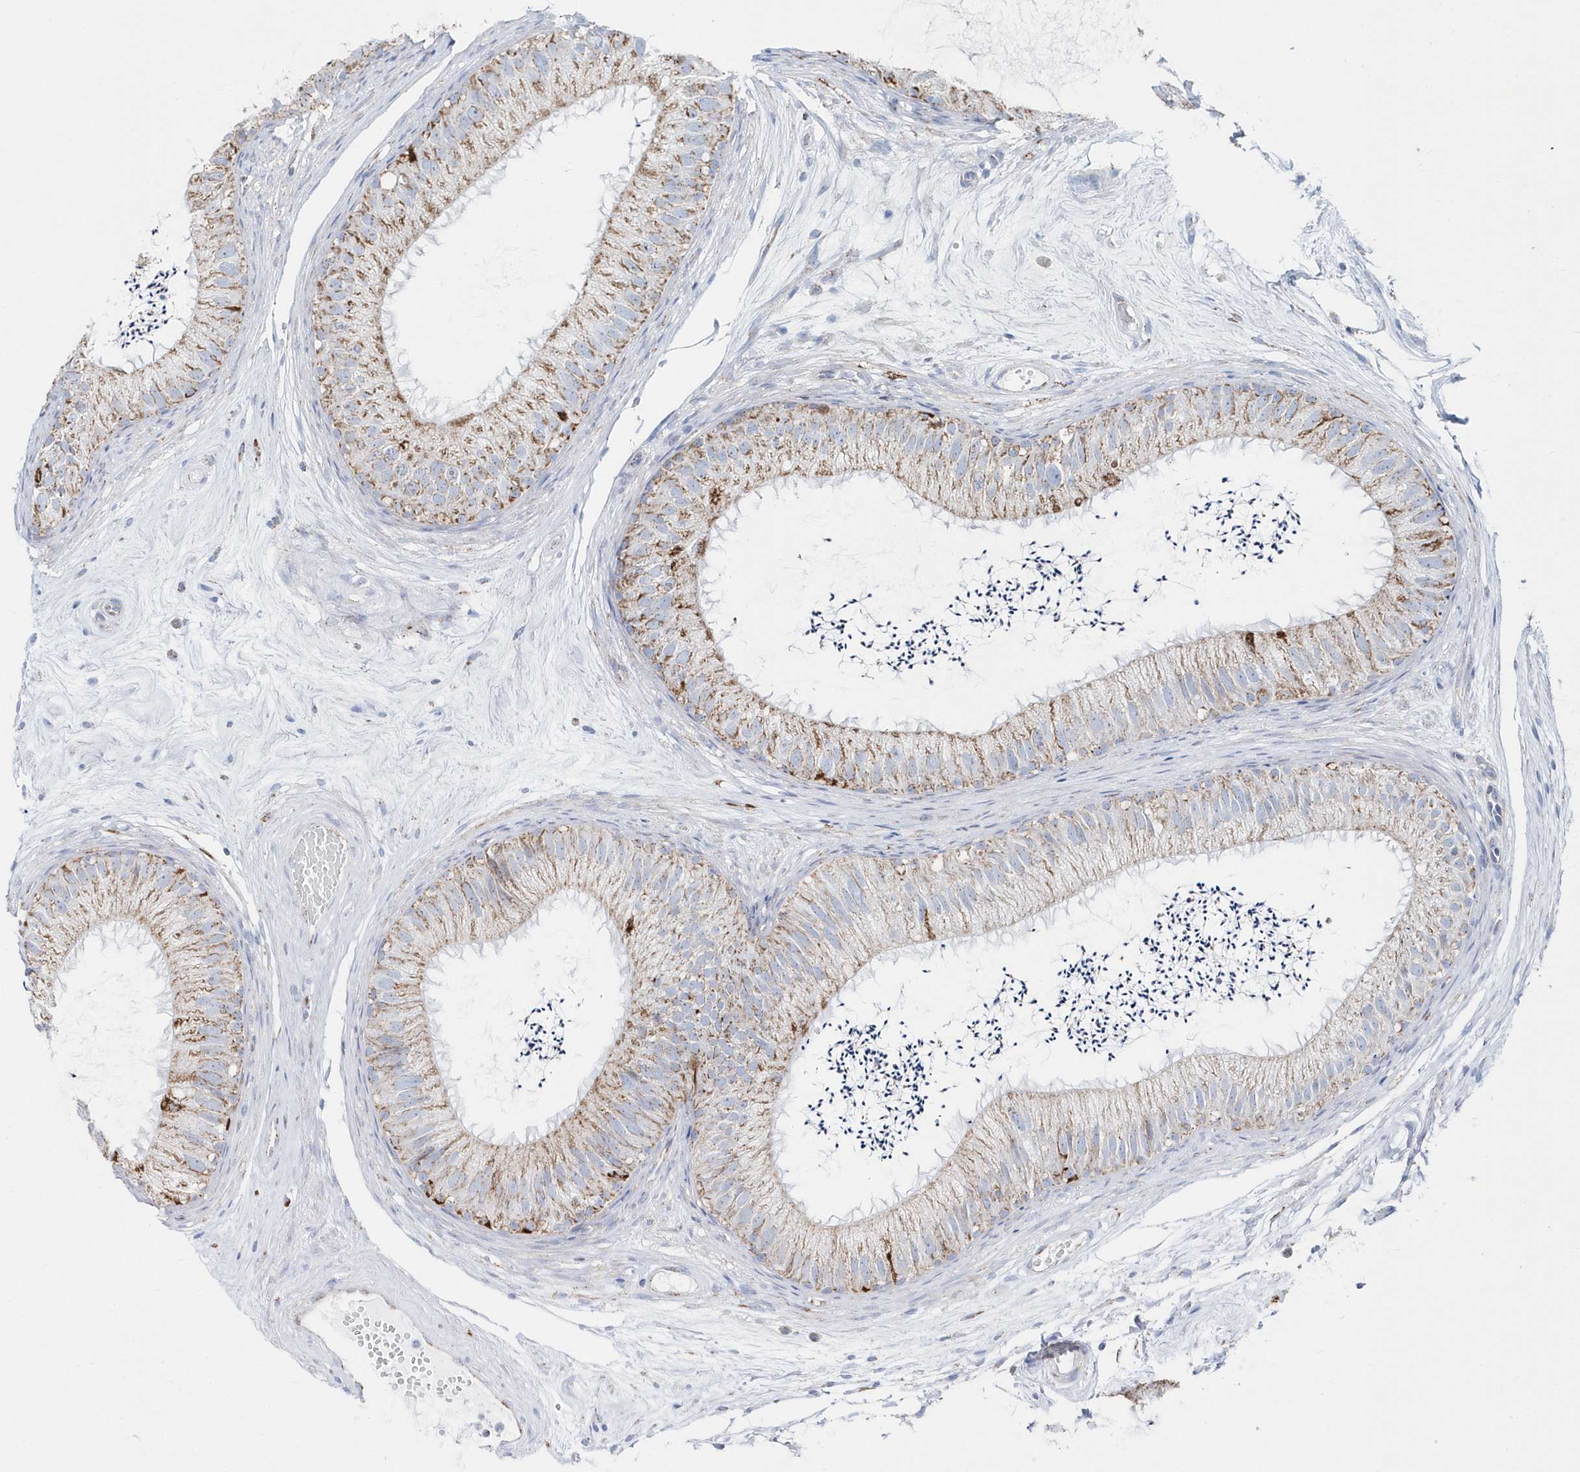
{"staining": {"intensity": "moderate", "quantity": ">75%", "location": "cytoplasmic/membranous"}, "tissue": "epididymis", "cell_type": "Glandular cells", "image_type": "normal", "snomed": [{"axis": "morphology", "description": "Normal tissue, NOS"}, {"axis": "topography", "description": "Epididymis"}], "caption": "DAB immunohistochemical staining of unremarkable epididymis exhibits moderate cytoplasmic/membranous protein staining in about >75% of glandular cells.", "gene": "TMCO6", "patient": {"sex": "male", "age": 77}}